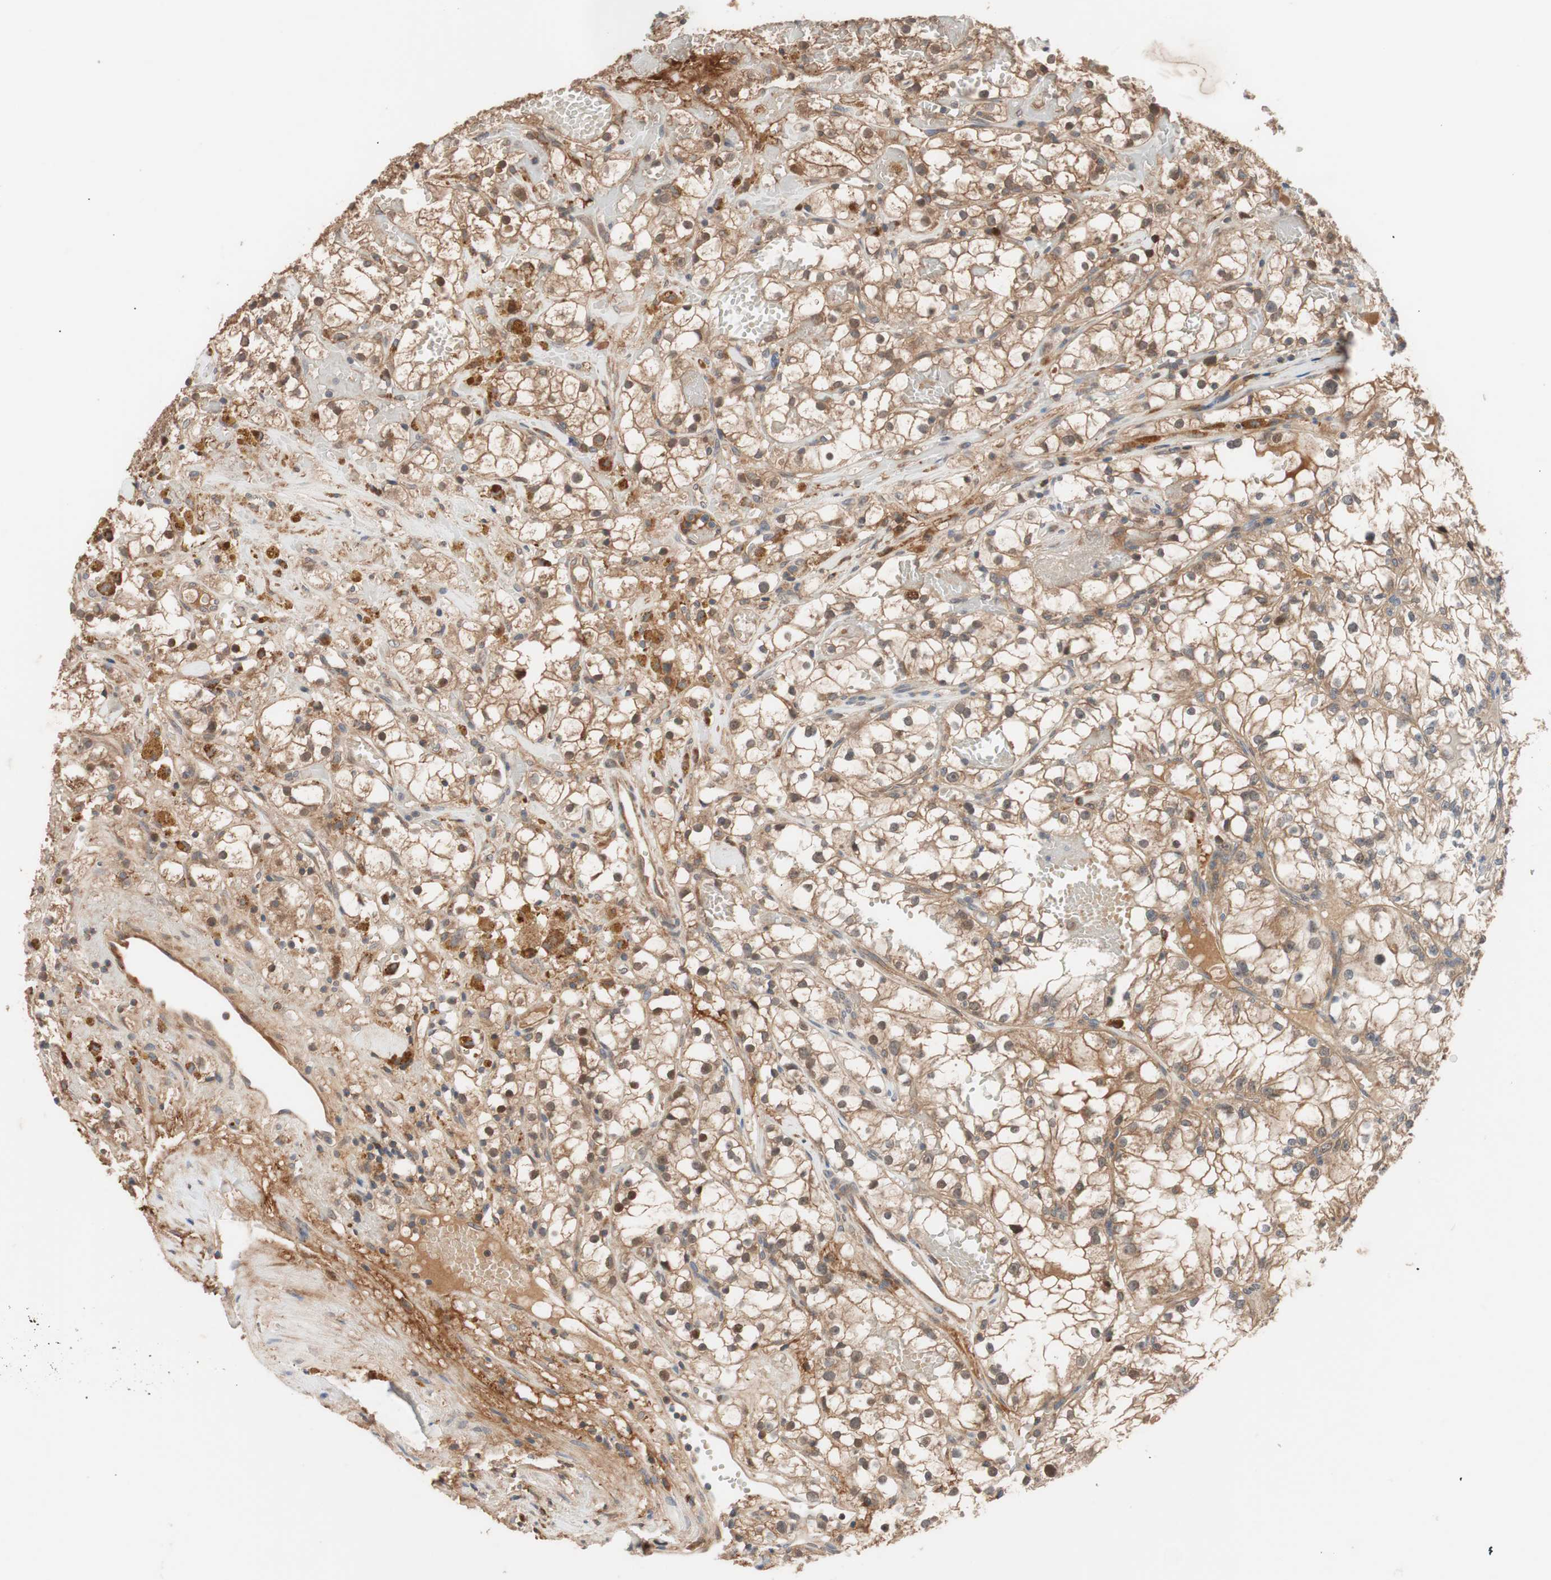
{"staining": {"intensity": "moderate", "quantity": ">75%", "location": "cytoplasmic/membranous,nuclear"}, "tissue": "renal cancer", "cell_type": "Tumor cells", "image_type": "cancer", "snomed": [{"axis": "morphology", "description": "Adenocarcinoma, NOS"}, {"axis": "topography", "description": "Kidney"}], "caption": "The photomicrograph reveals immunohistochemical staining of renal cancer (adenocarcinoma). There is moderate cytoplasmic/membranous and nuclear positivity is appreciated in about >75% of tumor cells.", "gene": "HMBS", "patient": {"sex": "male", "age": 56}}